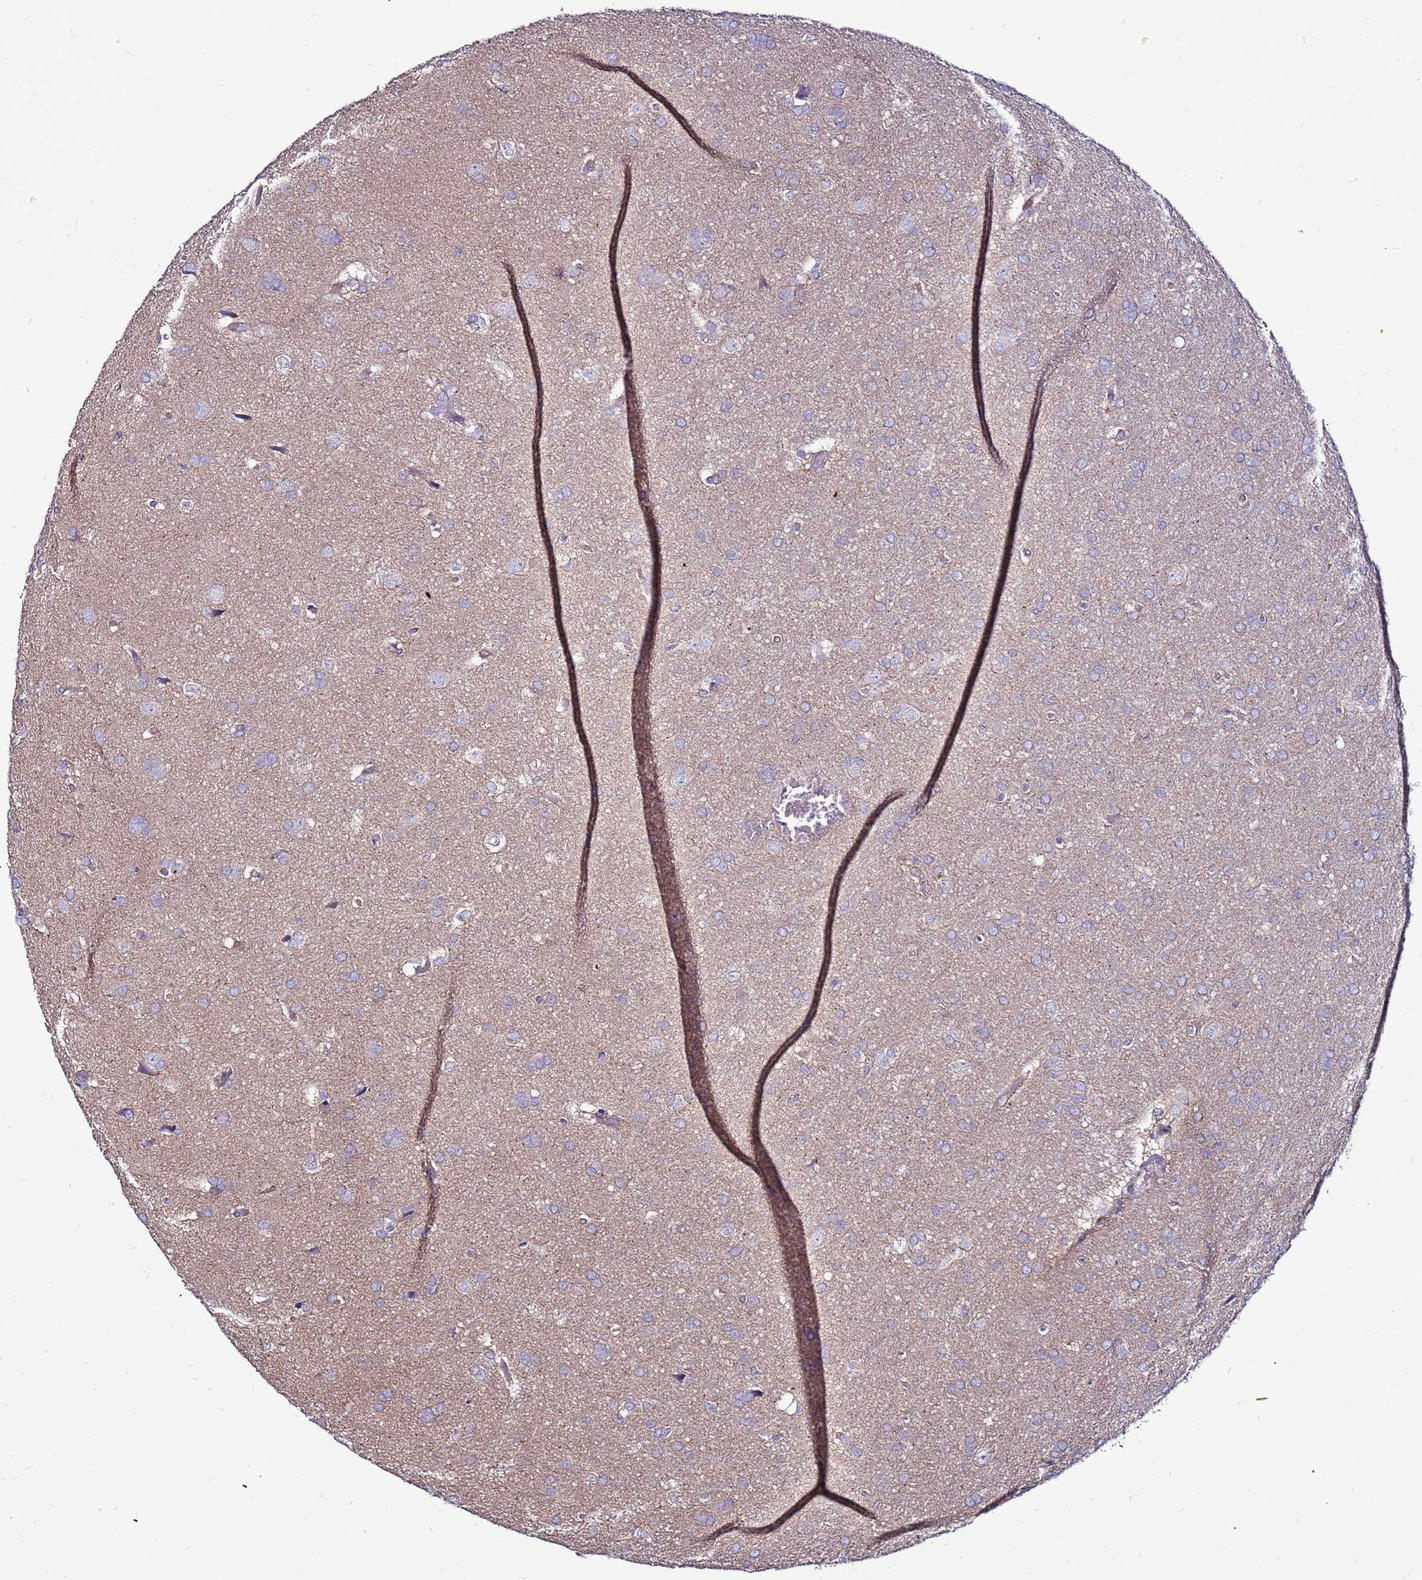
{"staining": {"intensity": "negative", "quantity": "none", "location": "none"}, "tissue": "glioma", "cell_type": "Tumor cells", "image_type": "cancer", "snomed": [{"axis": "morphology", "description": "Glioma, malignant, Low grade"}, {"axis": "topography", "description": "Brain"}], "caption": "Micrograph shows no significant protein expression in tumor cells of low-grade glioma (malignant). (Stains: DAB (3,3'-diaminobenzidine) immunohistochemistry (IHC) with hematoxylin counter stain, Microscopy: brightfield microscopy at high magnification).", "gene": "NRN1L", "patient": {"sex": "female", "age": 32}}